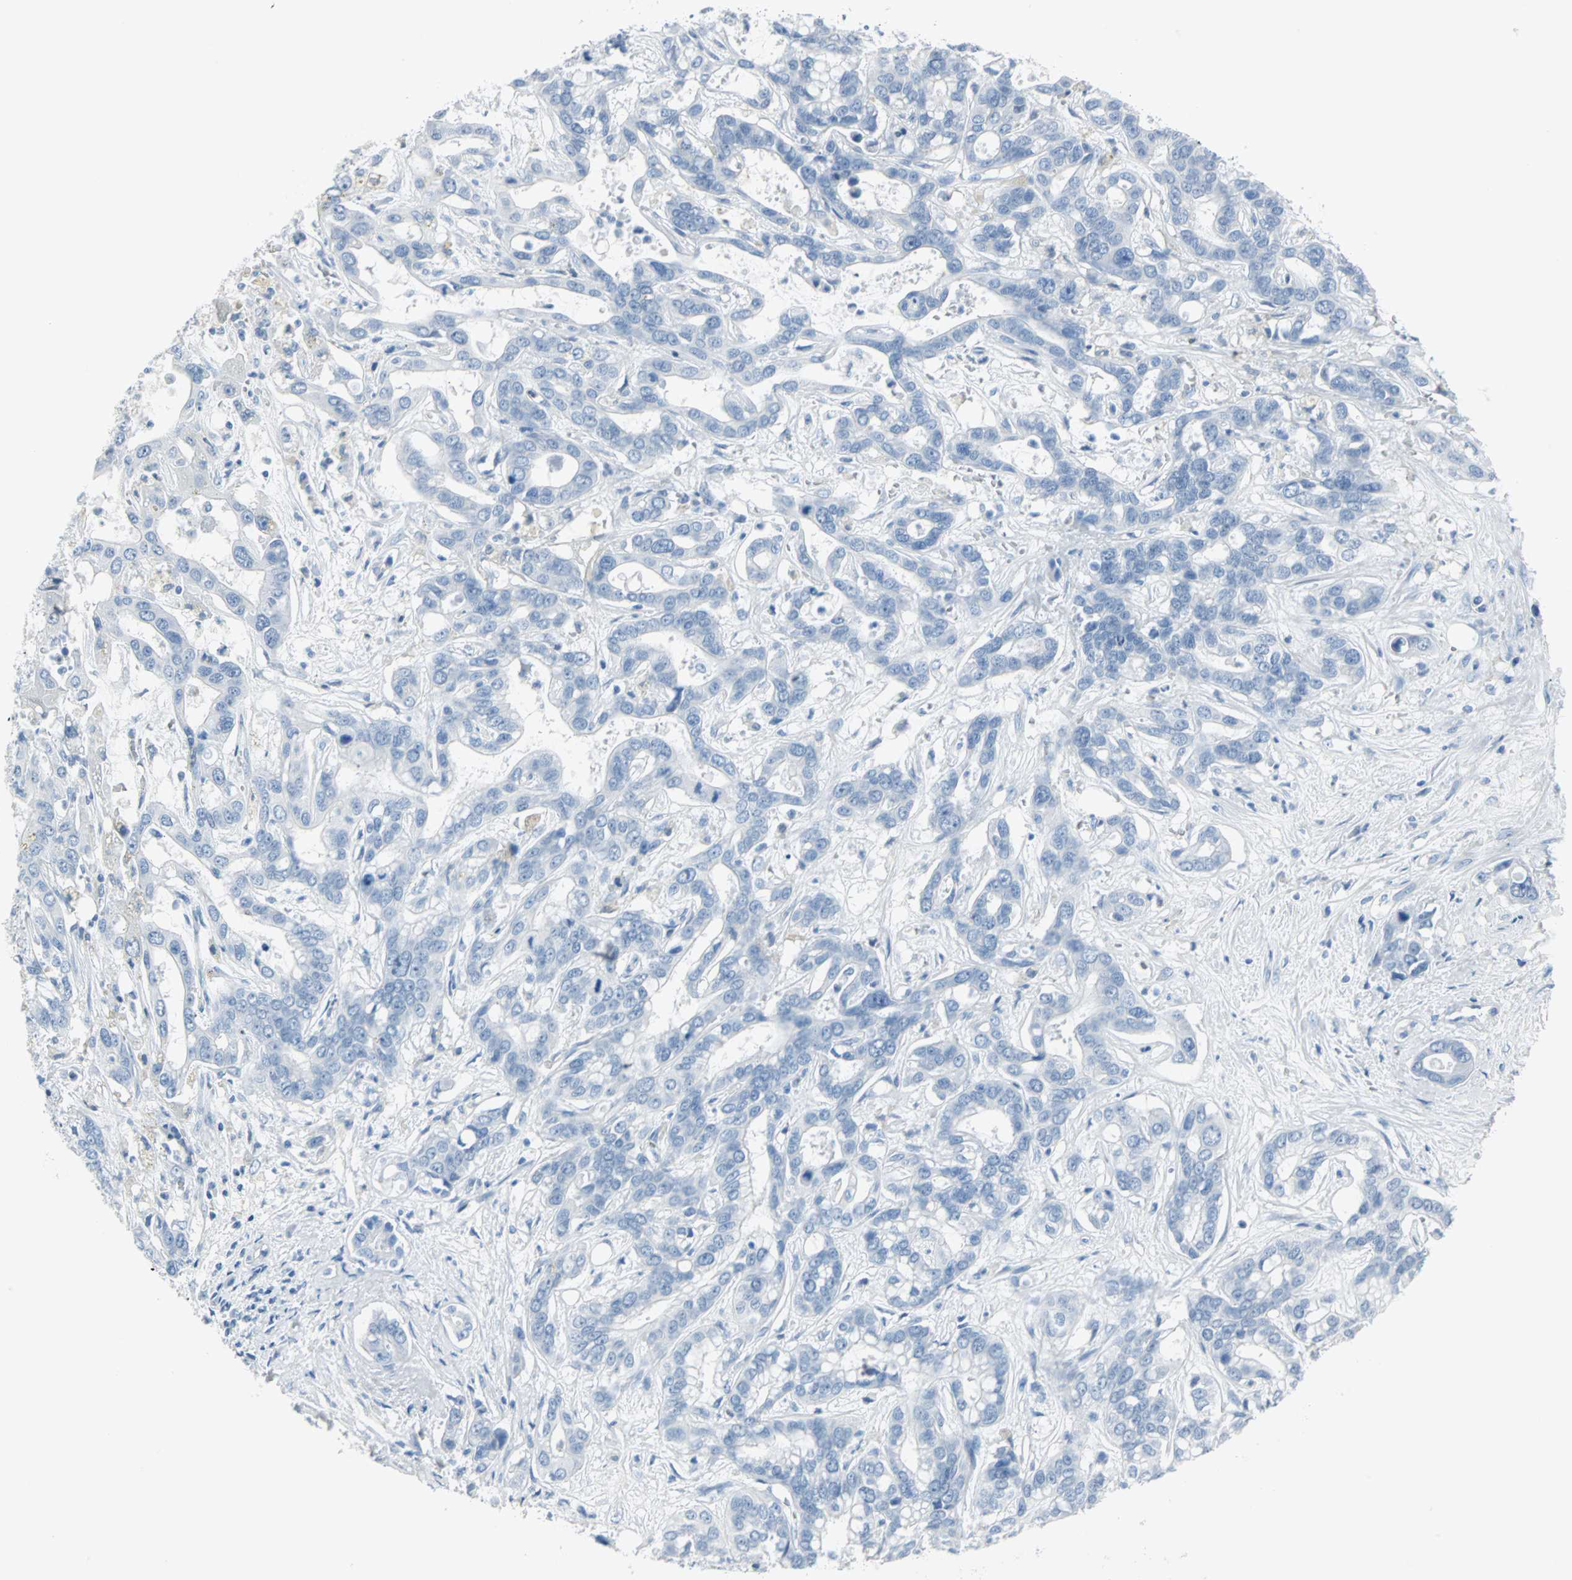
{"staining": {"intensity": "negative", "quantity": "none", "location": "none"}, "tissue": "liver cancer", "cell_type": "Tumor cells", "image_type": "cancer", "snomed": [{"axis": "morphology", "description": "Cholangiocarcinoma"}, {"axis": "topography", "description": "Liver"}], "caption": "There is no significant staining in tumor cells of liver cancer (cholangiocarcinoma).", "gene": "STX1A", "patient": {"sex": "female", "age": 65}}